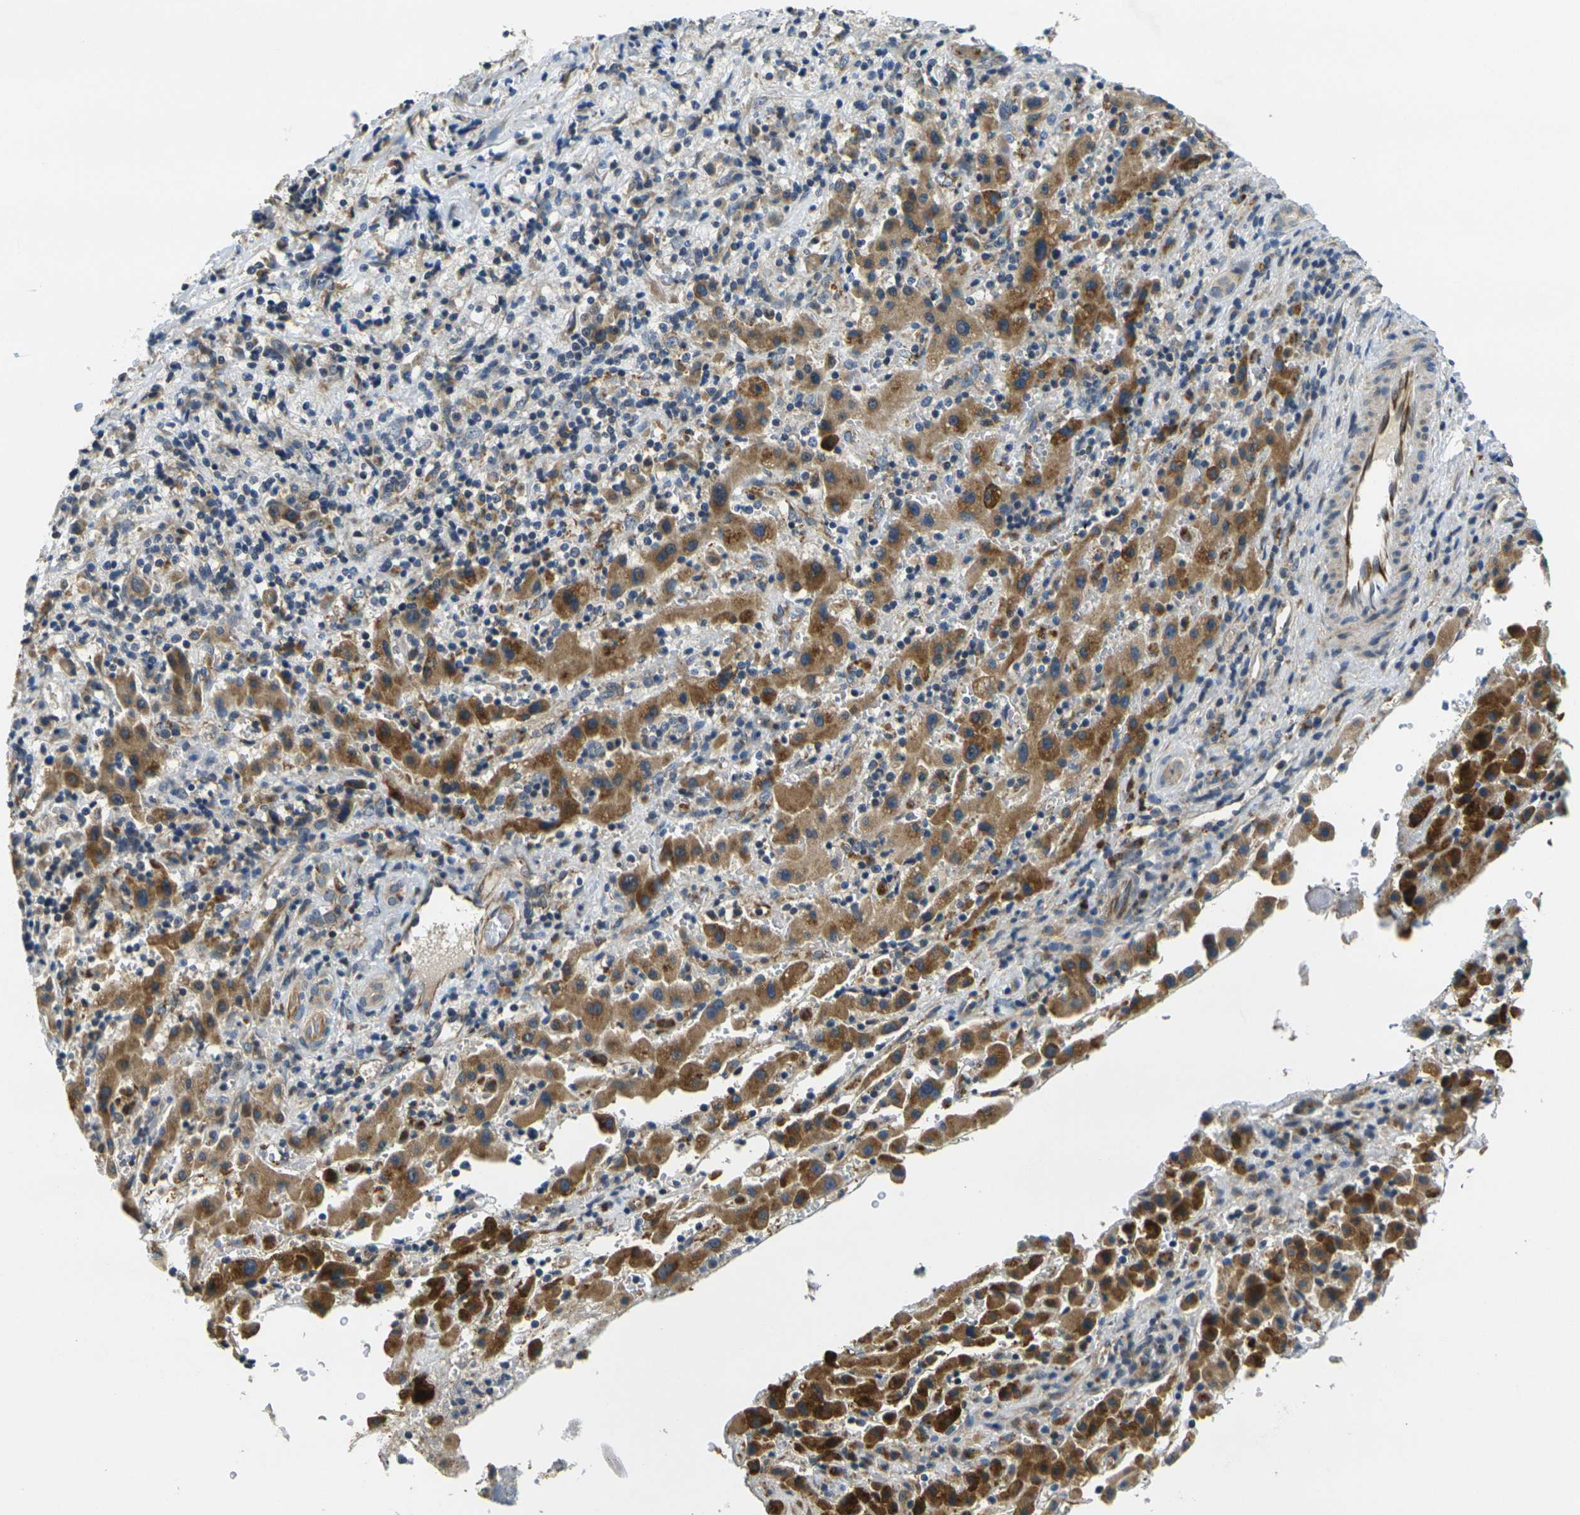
{"staining": {"intensity": "moderate", "quantity": ">75%", "location": "cytoplasmic/membranous"}, "tissue": "liver cancer", "cell_type": "Tumor cells", "image_type": "cancer", "snomed": [{"axis": "morphology", "description": "Cholangiocarcinoma"}, {"axis": "topography", "description": "Liver"}], "caption": "Human liver cancer (cholangiocarcinoma) stained for a protein (brown) displays moderate cytoplasmic/membranous positive expression in approximately >75% of tumor cells.", "gene": "MINAR2", "patient": {"sex": "male", "age": 57}}